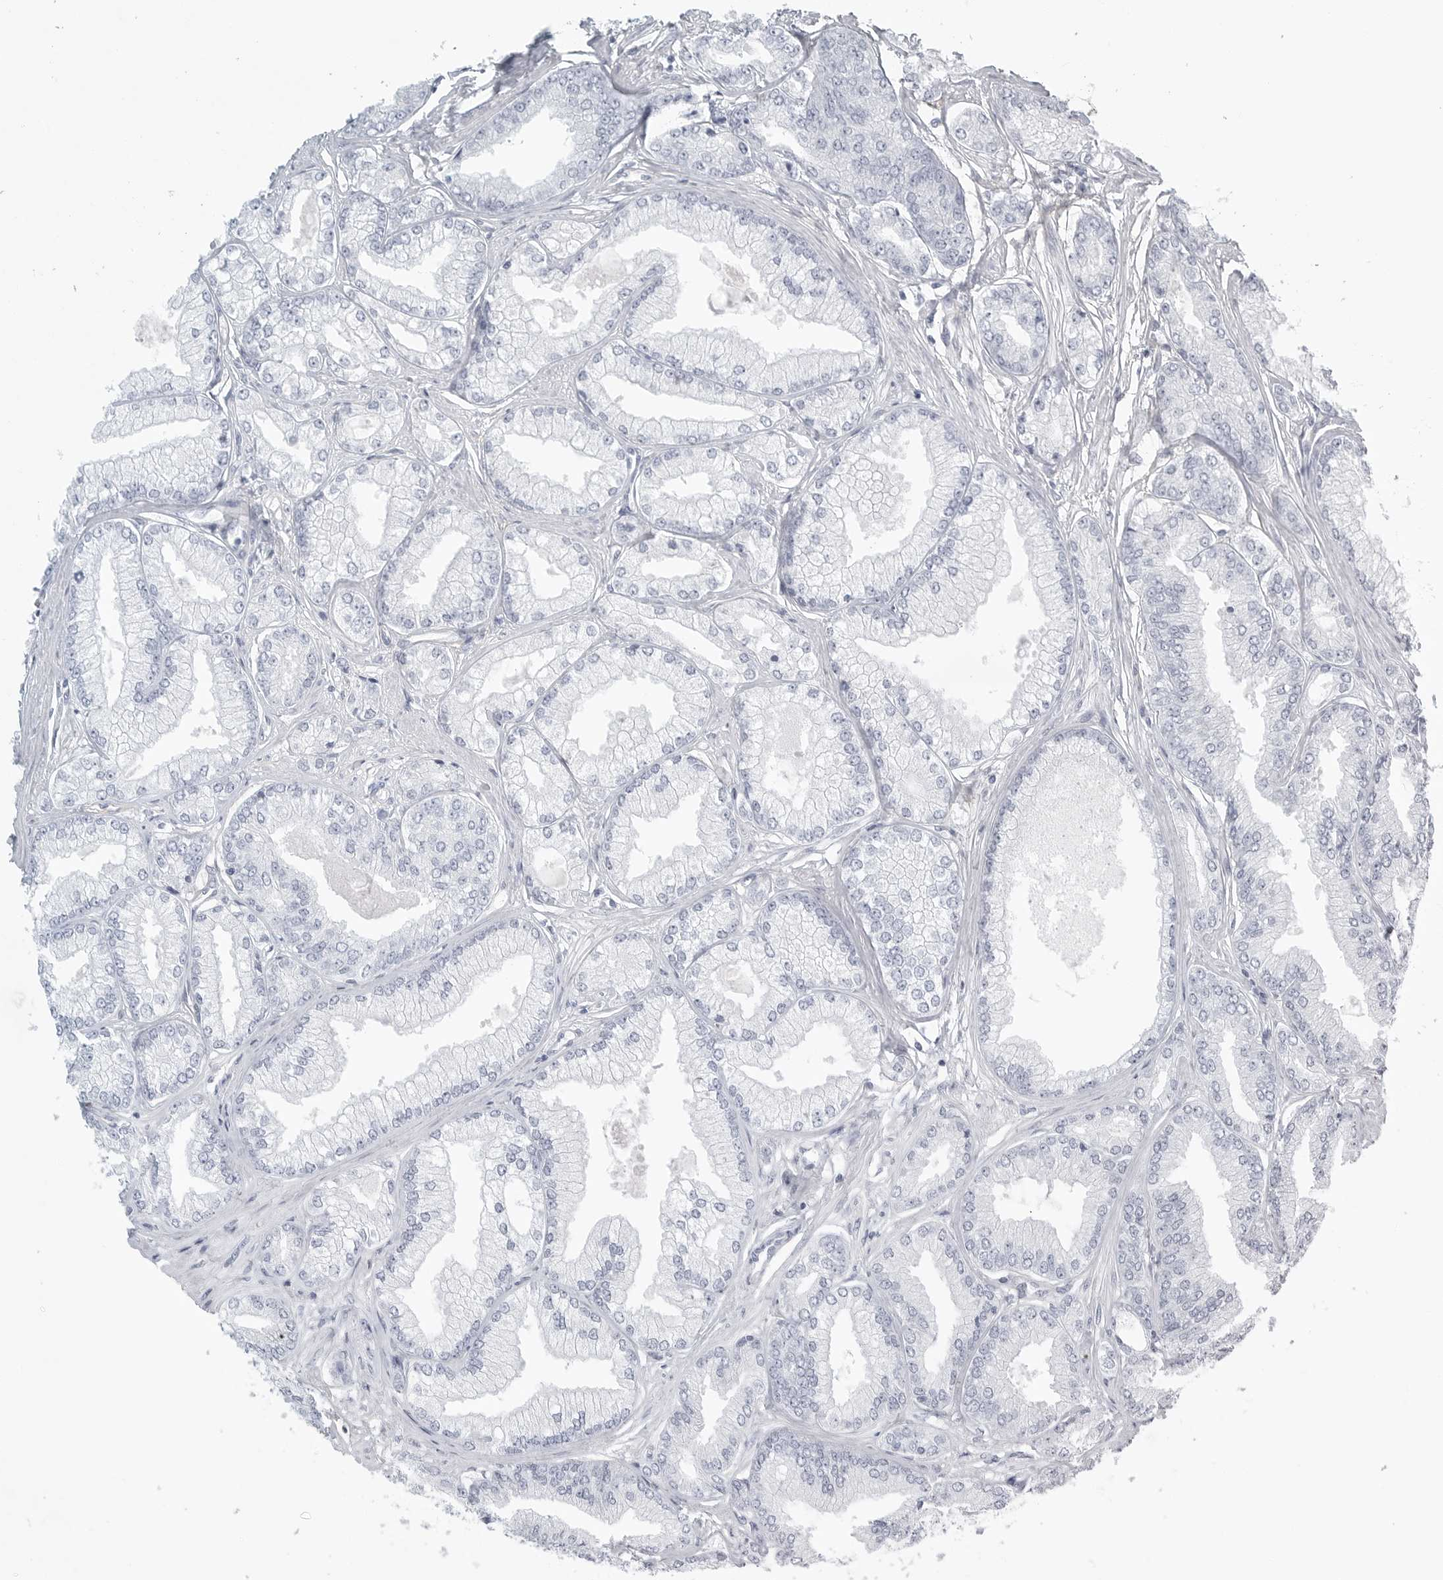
{"staining": {"intensity": "negative", "quantity": "none", "location": "none"}, "tissue": "prostate cancer", "cell_type": "Tumor cells", "image_type": "cancer", "snomed": [{"axis": "morphology", "description": "Adenocarcinoma, Low grade"}, {"axis": "topography", "description": "Prostate"}], "caption": "Immunohistochemistry (IHC) image of neoplastic tissue: human prostate low-grade adenocarcinoma stained with DAB (3,3'-diaminobenzidine) displays no significant protein positivity in tumor cells. (Stains: DAB immunohistochemistry with hematoxylin counter stain, Microscopy: brightfield microscopy at high magnification).", "gene": "TNR", "patient": {"sex": "male", "age": 52}}